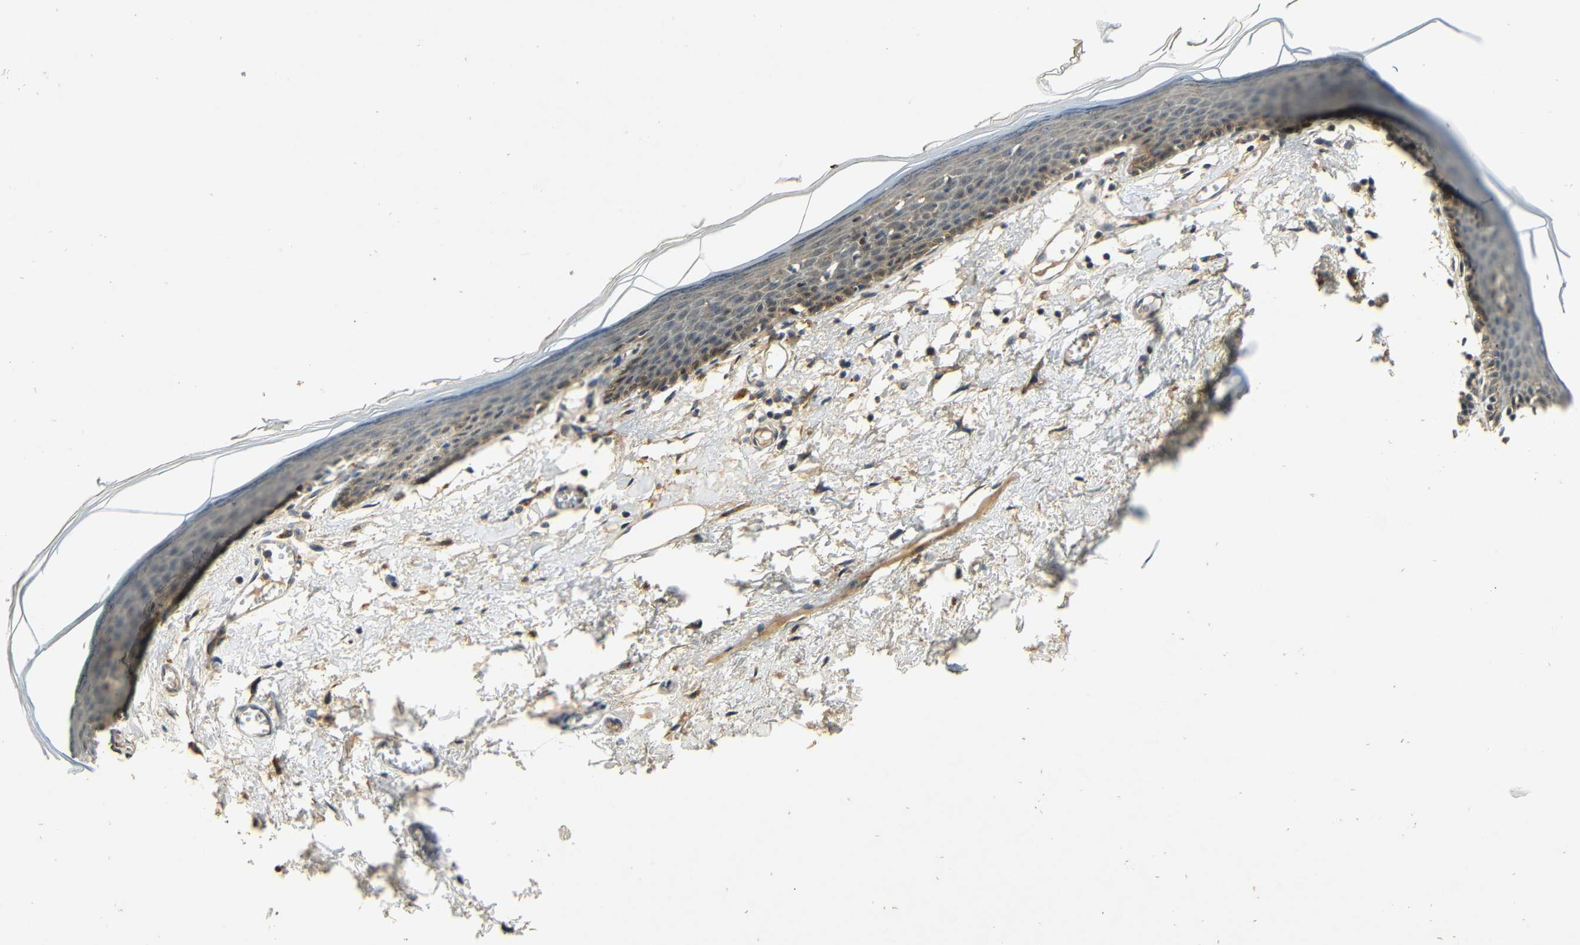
{"staining": {"intensity": "moderate", "quantity": "<25%", "location": "cytoplasmic/membranous"}, "tissue": "skin", "cell_type": "Epidermal cells", "image_type": "normal", "snomed": [{"axis": "morphology", "description": "Normal tissue, NOS"}, {"axis": "topography", "description": "Vulva"}], "caption": "A histopathology image of human skin stained for a protein reveals moderate cytoplasmic/membranous brown staining in epidermal cells.", "gene": "KAZALD1", "patient": {"sex": "female", "age": 54}}